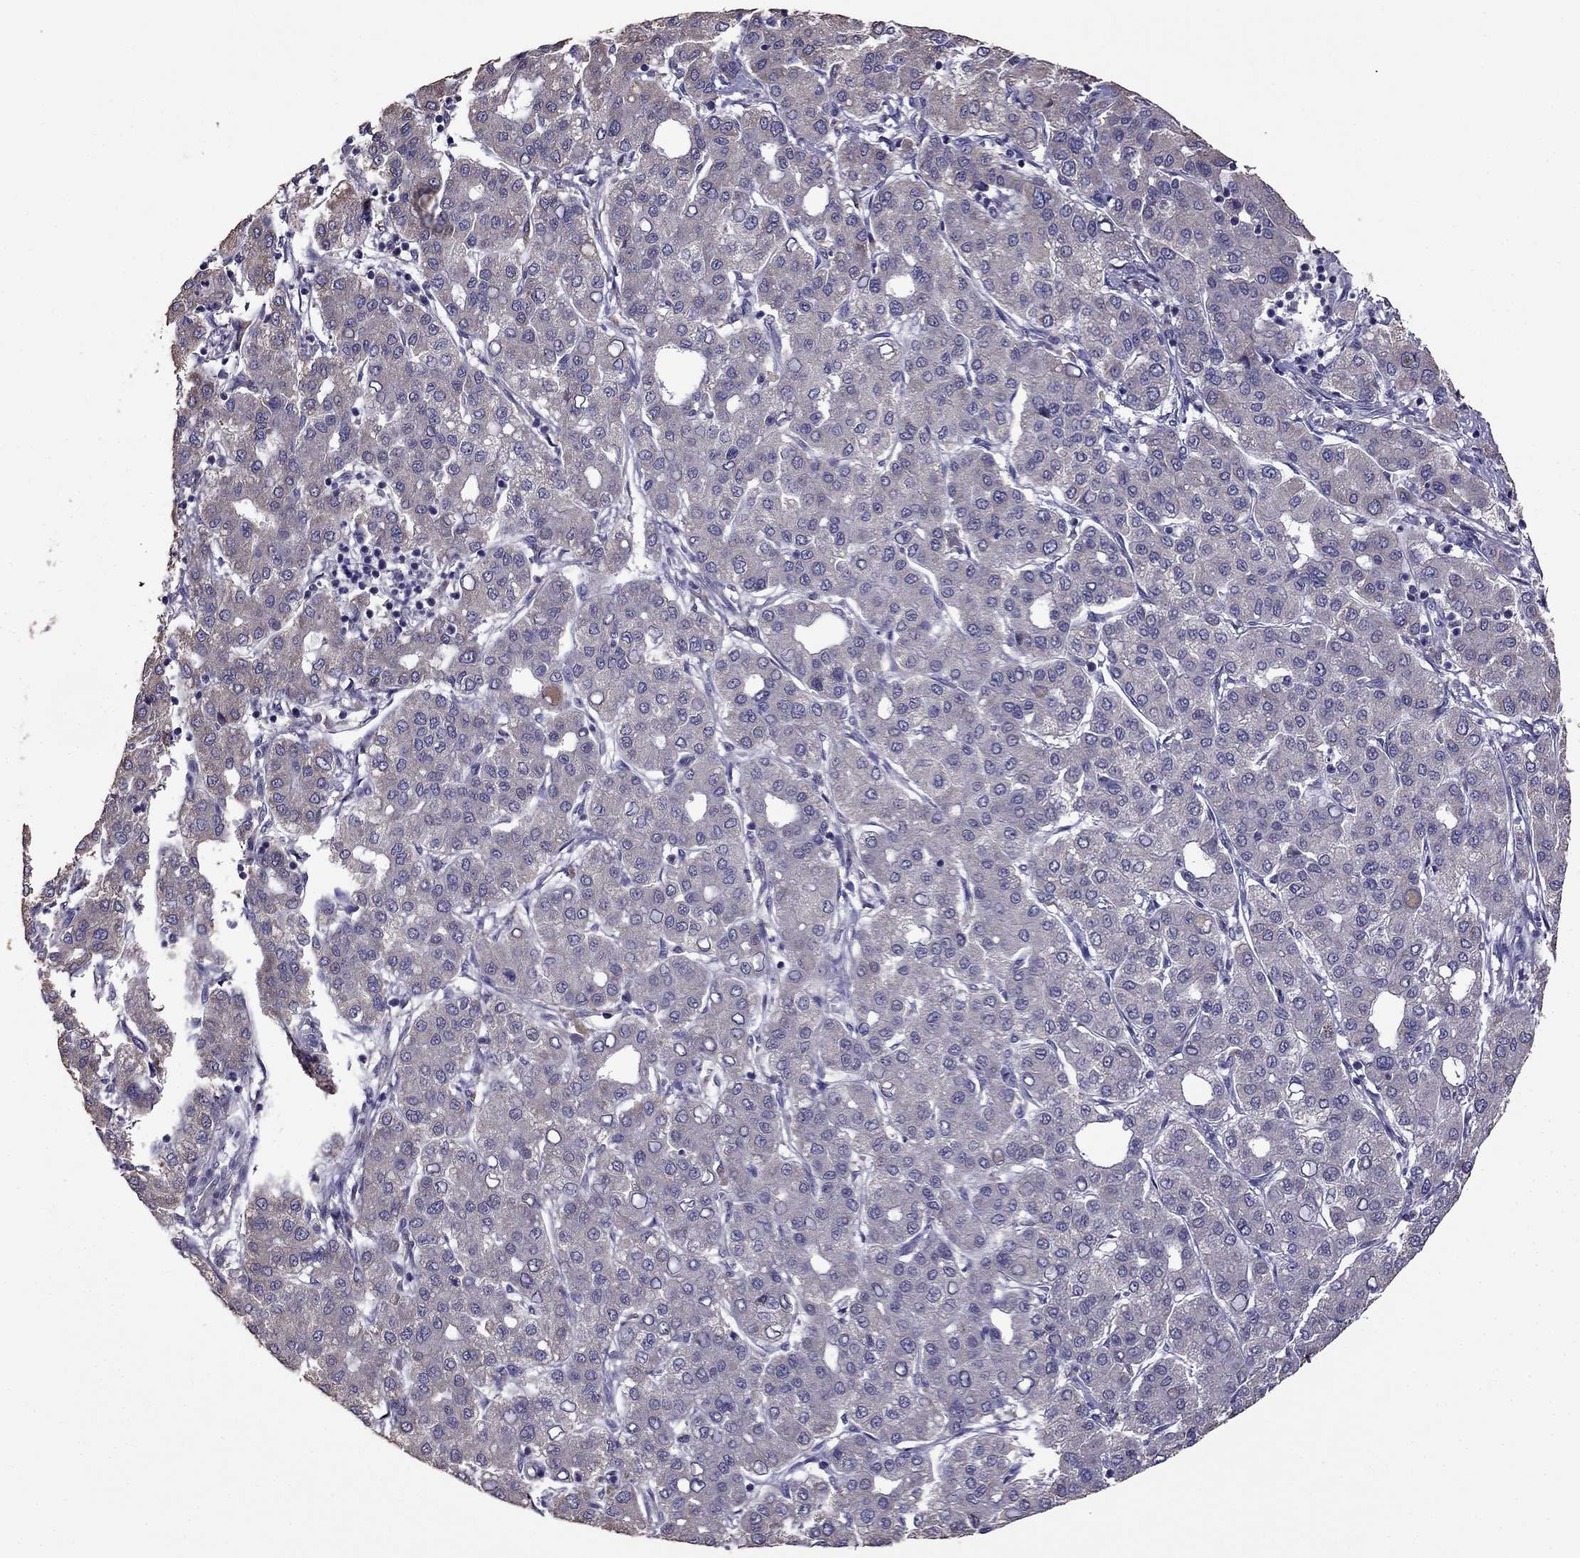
{"staining": {"intensity": "weak", "quantity": "<25%", "location": "cytoplasmic/membranous"}, "tissue": "liver cancer", "cell_type": "Tumor cells", "image_type": "cancer", "snomed": [{"axis": "morphology", "description": "Carcinoma, Hepatocellular, NOS"}, {"axis": "topography", "description": "Liver"}], "caption": "Immunohistochemical staining of hepatocellular carcinoma (liver) demonstrates no significant staining in tumor cells. (DAB immunohistochemistry visualized using brightfield microscopy, high magnification).", "gene": "CDH9", "patient": {"sex": "male", "age": 65}}